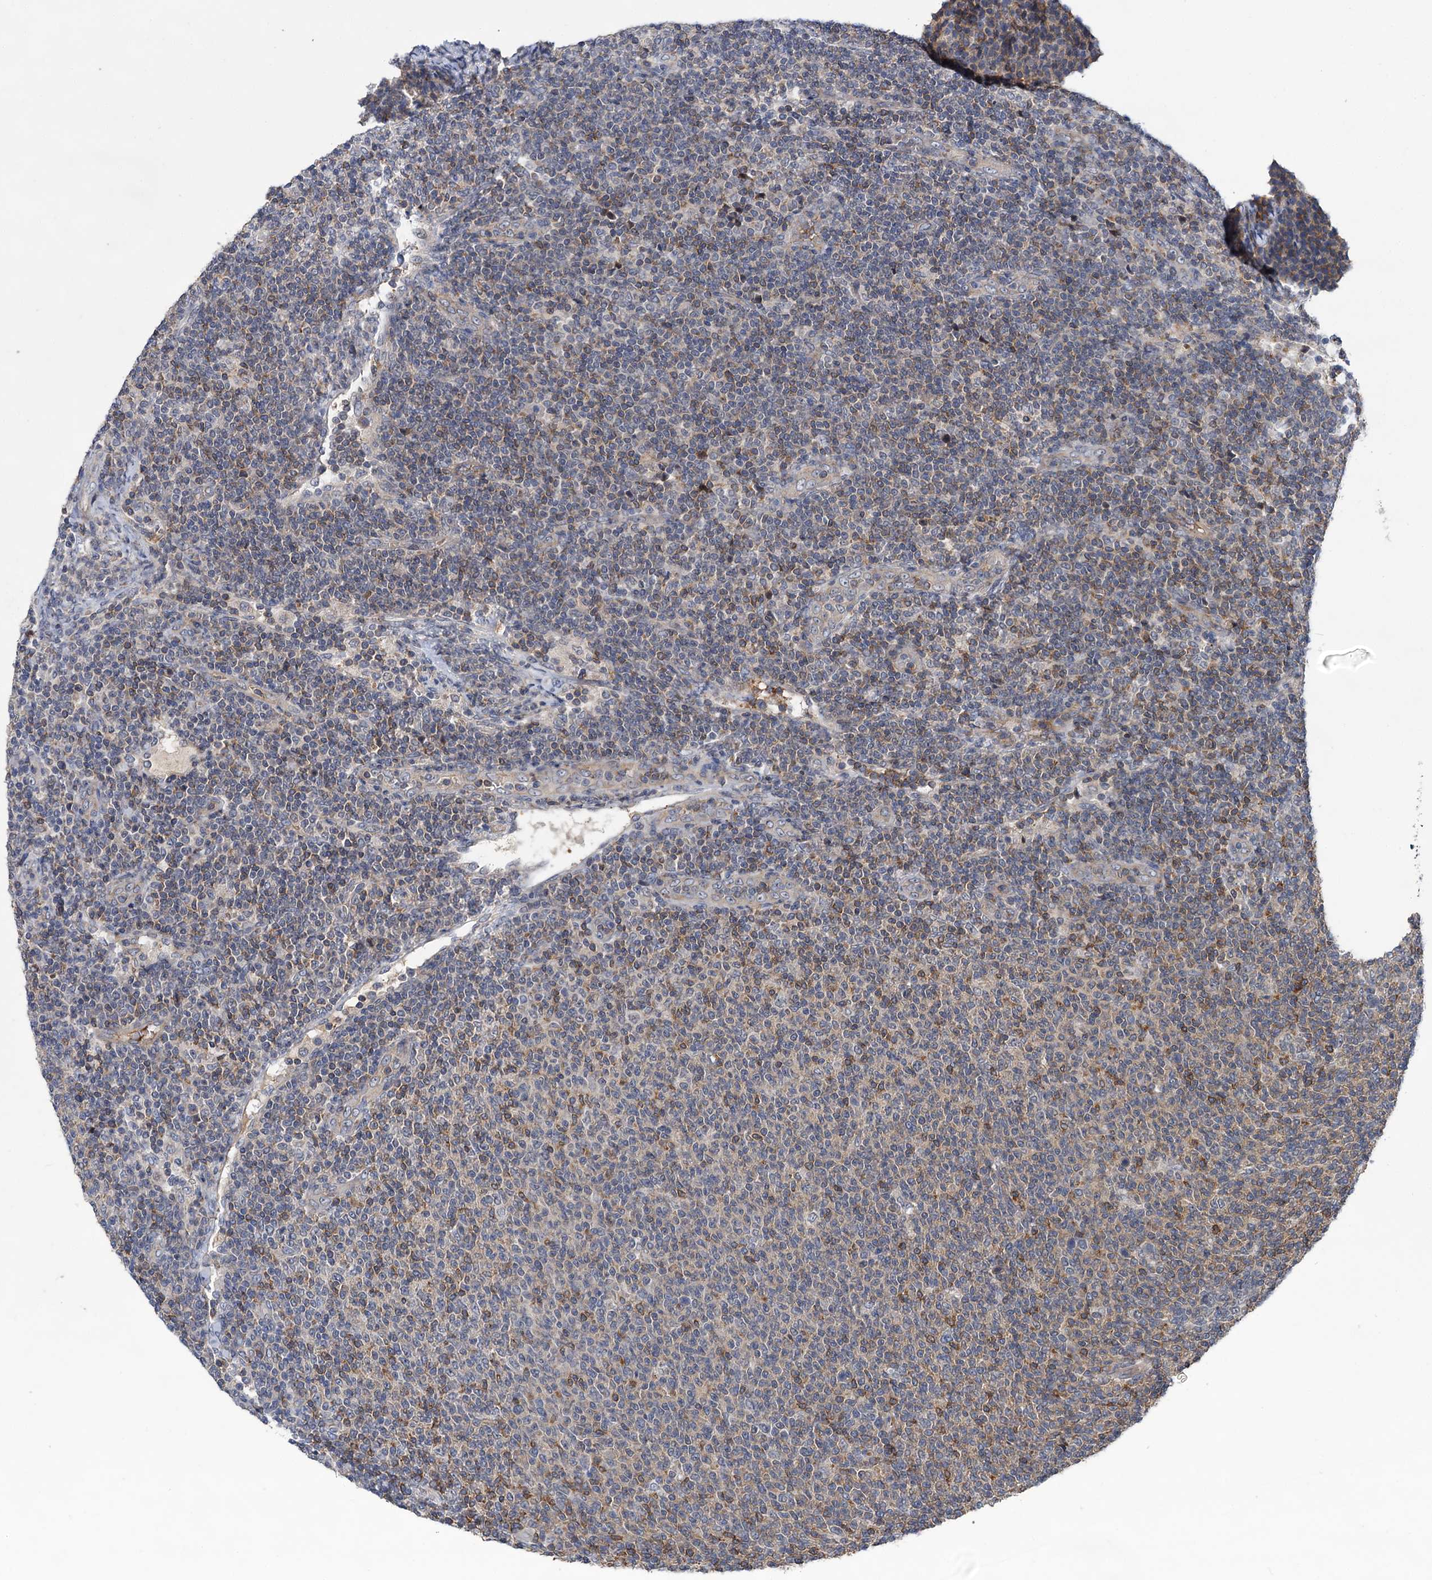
{"staining": {"intensity": "negative", "quantity": "none", "location": "none"}, "tissue": "lymphoma", "cell_type": "Tumor cells", "image_type": "cancer", "snomed": [{"axis": "morphology", "description": "Malignant lymphoma, non-Hodgkin's type, Low grade"}, {"axis": "topography", "description": "Lymph node"}], "caption": "High power microscopy image of an immunohistochemistry micrograph of lymphoma, revealing no significant staining in tumor cells.", "gene": "ABLIM1", "patient": {"sex": "male", "age": 66}}